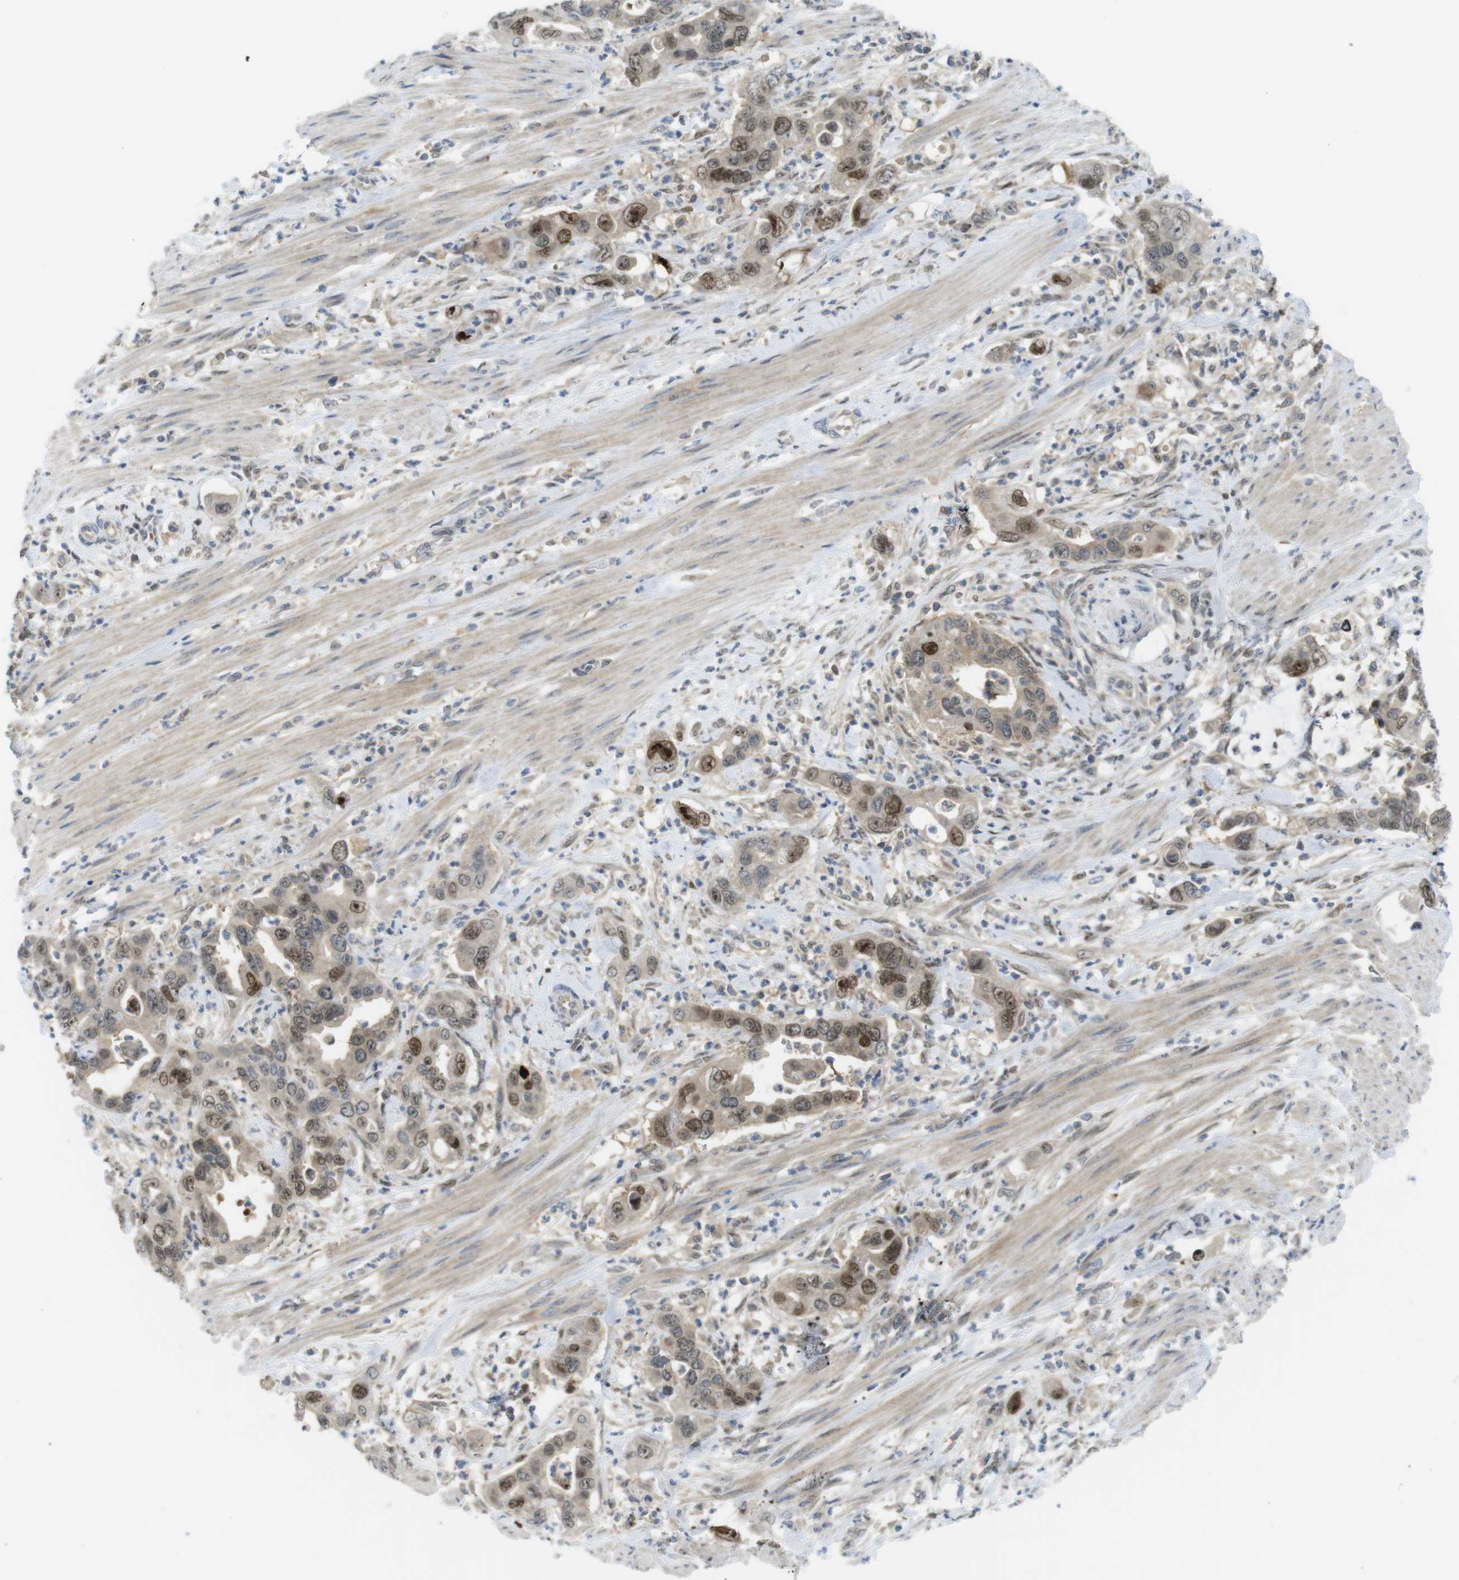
{"staining": {"intensity": "moderate", "quantity": ">75%", "location": "cytoplasmic/membranous,nuclear"}, "tissue": "pancreatic cancer", "cell_type": "Tumor cells", "image_type": "cancer", "snomed": [{"axis": "morphology", "description": "Adenocarcinoma, NOS"}, {"axis": "topography", "description": "Pancreas"}], "caption": "DAB immunohistochemical staining of pancreatic adenocarcinoma displays moderate cytoplasmic/membranous and nuclear protein staining in approximately >75% of tumor cells.", "gene": "RCC1", "patient": {"sex": "female", "age": 71}}